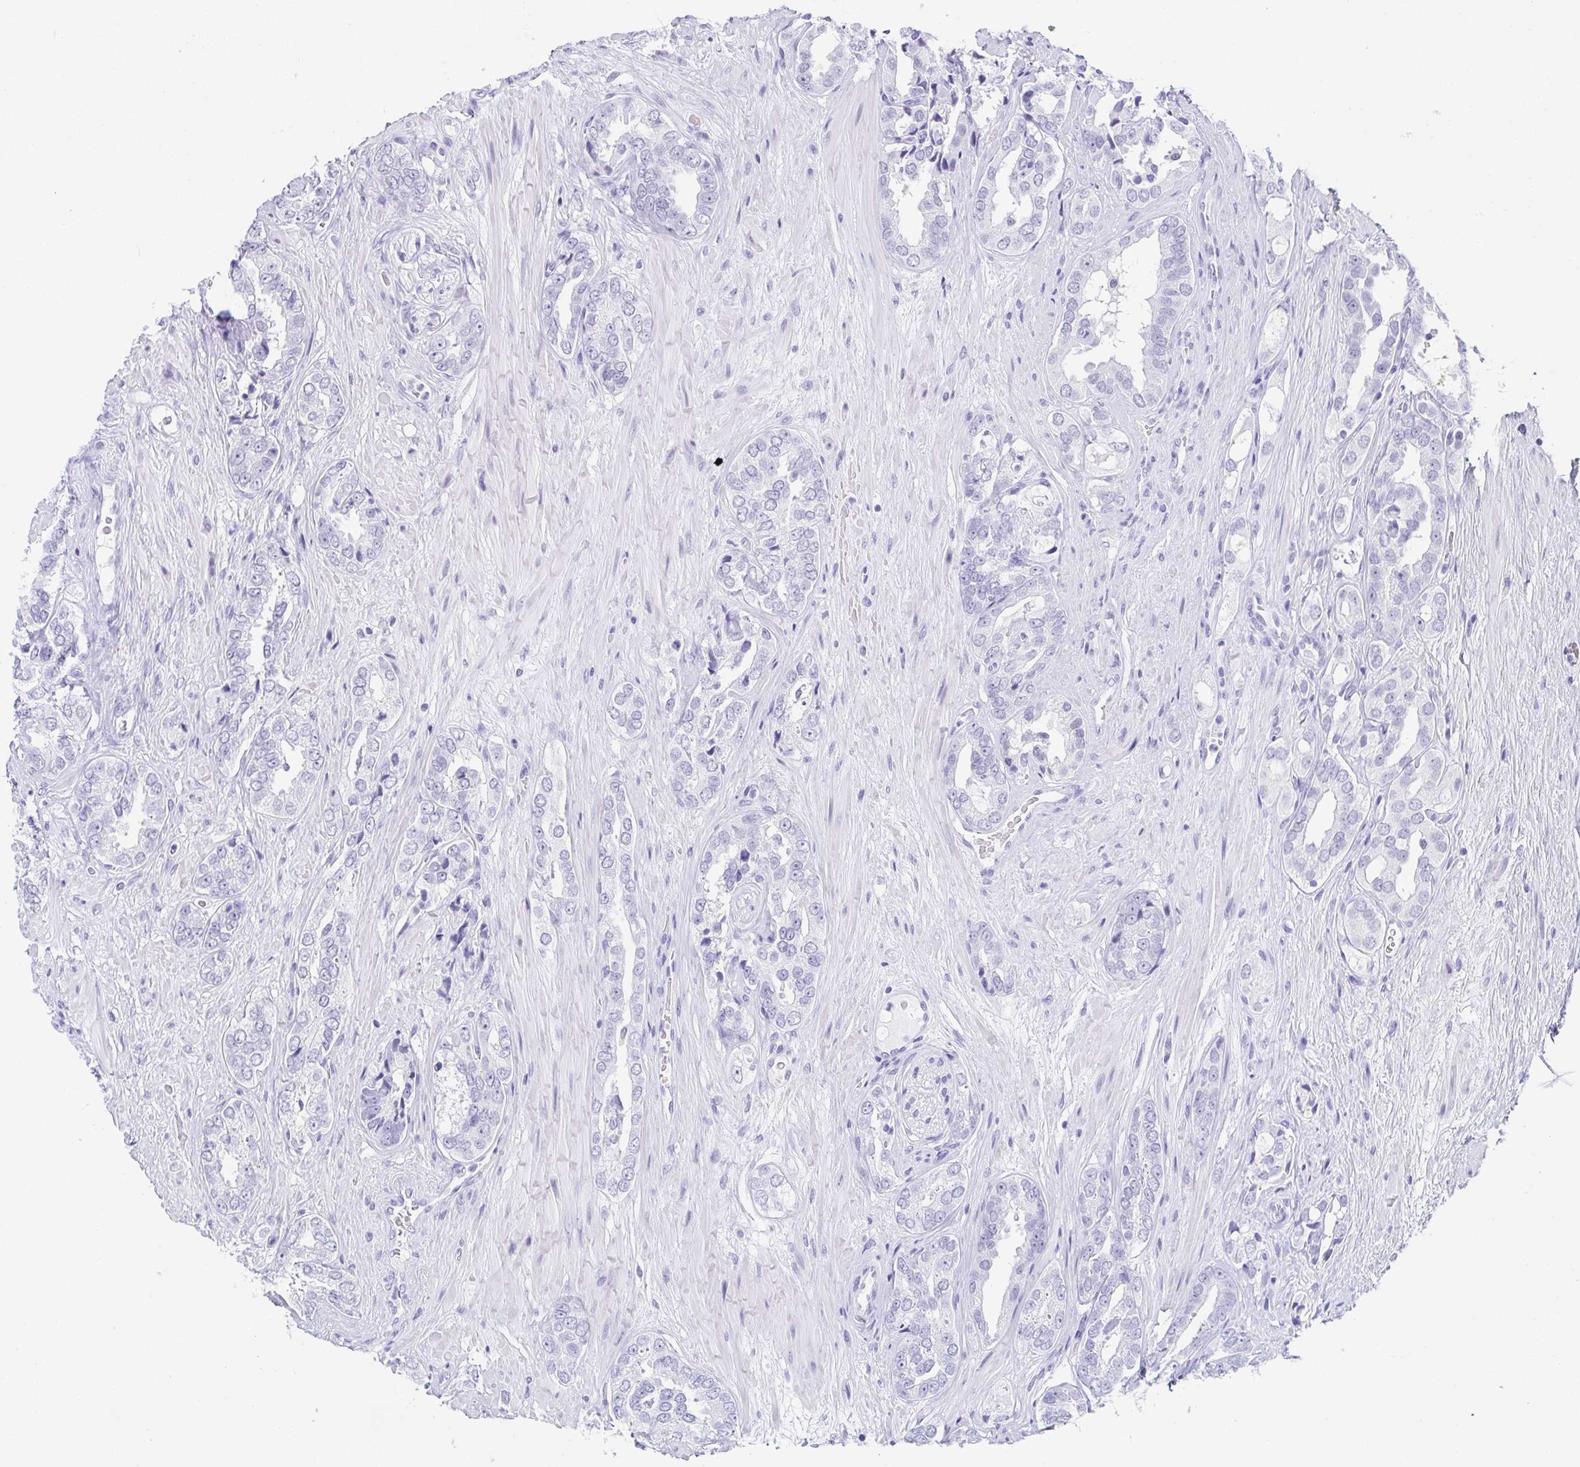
{"staining": {"intensity": "negative", "quantity": "none", "location": "none"}, "tissue": "prostate cancer", "cell_type": "Tumor cells", "image_type": "cancer", "snomed": [{"axis": "morphology", "description": "Adenocarcinoma, High grade"}, {"axis": "topography", "description": "Prostate"}], "caption": "Human high-grade adenocarcinoma (prostate) stained for a protein using IHC shows no expression in tumor cells.", "gene": "ESX1", "patient": {"sex": "male", "age": 71}}